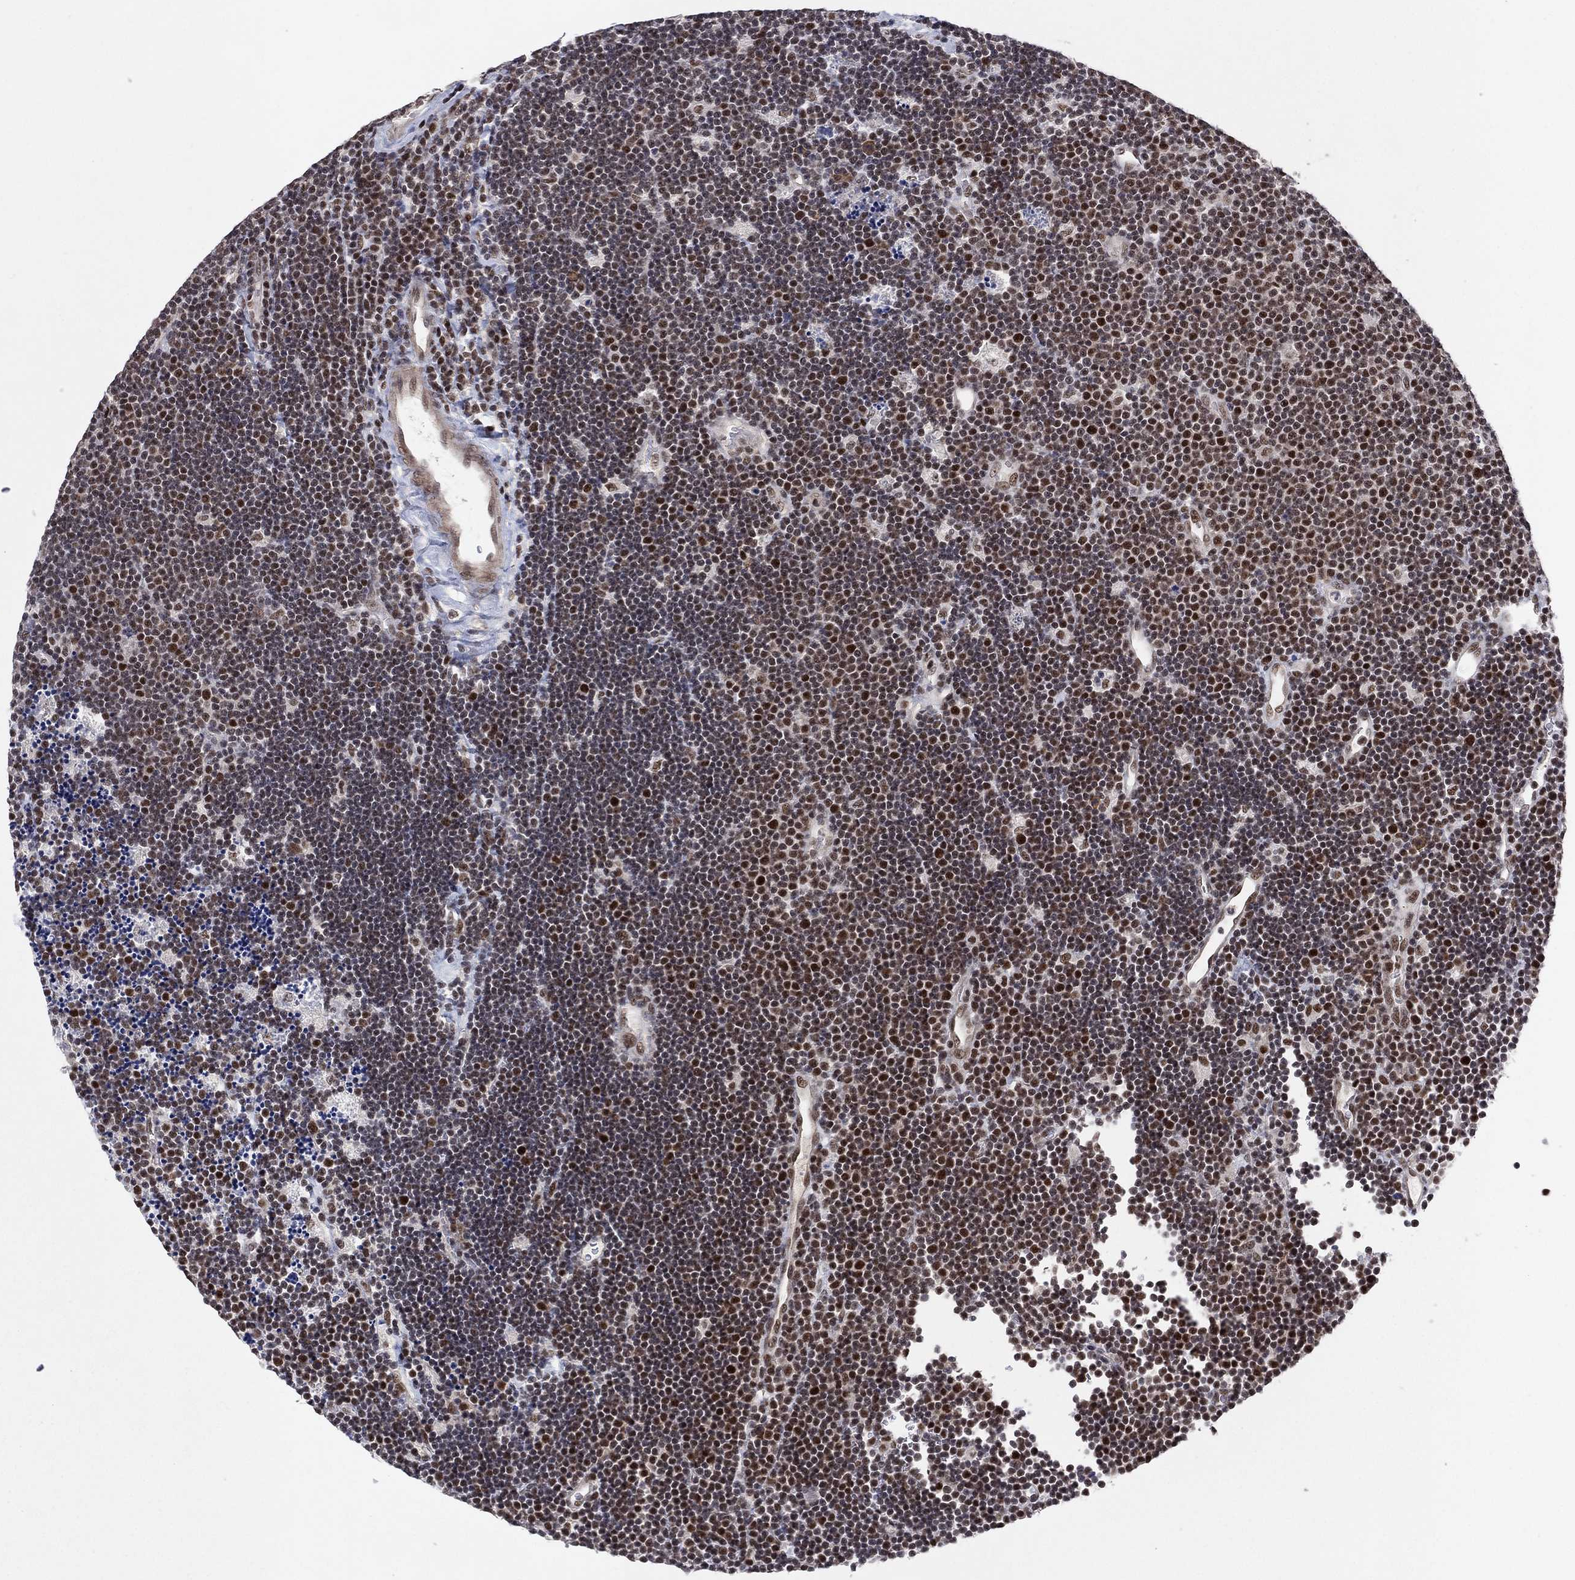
{"staining": {"intensity": "strong", "quantity": "<25%", "location": "nuclear"}, "tissue": "lymphoma", "cell_type": "Tumor cells", "image_type": "cancer", "snomed": [{"axis": "morphology", "description": "Malignant lymphoma, non-Hodgkin's type, Low grade"}, {"axis": "topography", "description": "Brain"}], "caption": "Strong nuclear protein positivity is seen in approximately <25% of tumor cells in lymphoma.", "gene": "DGCR8", "patient": {"sex": "female", "age": 66}}